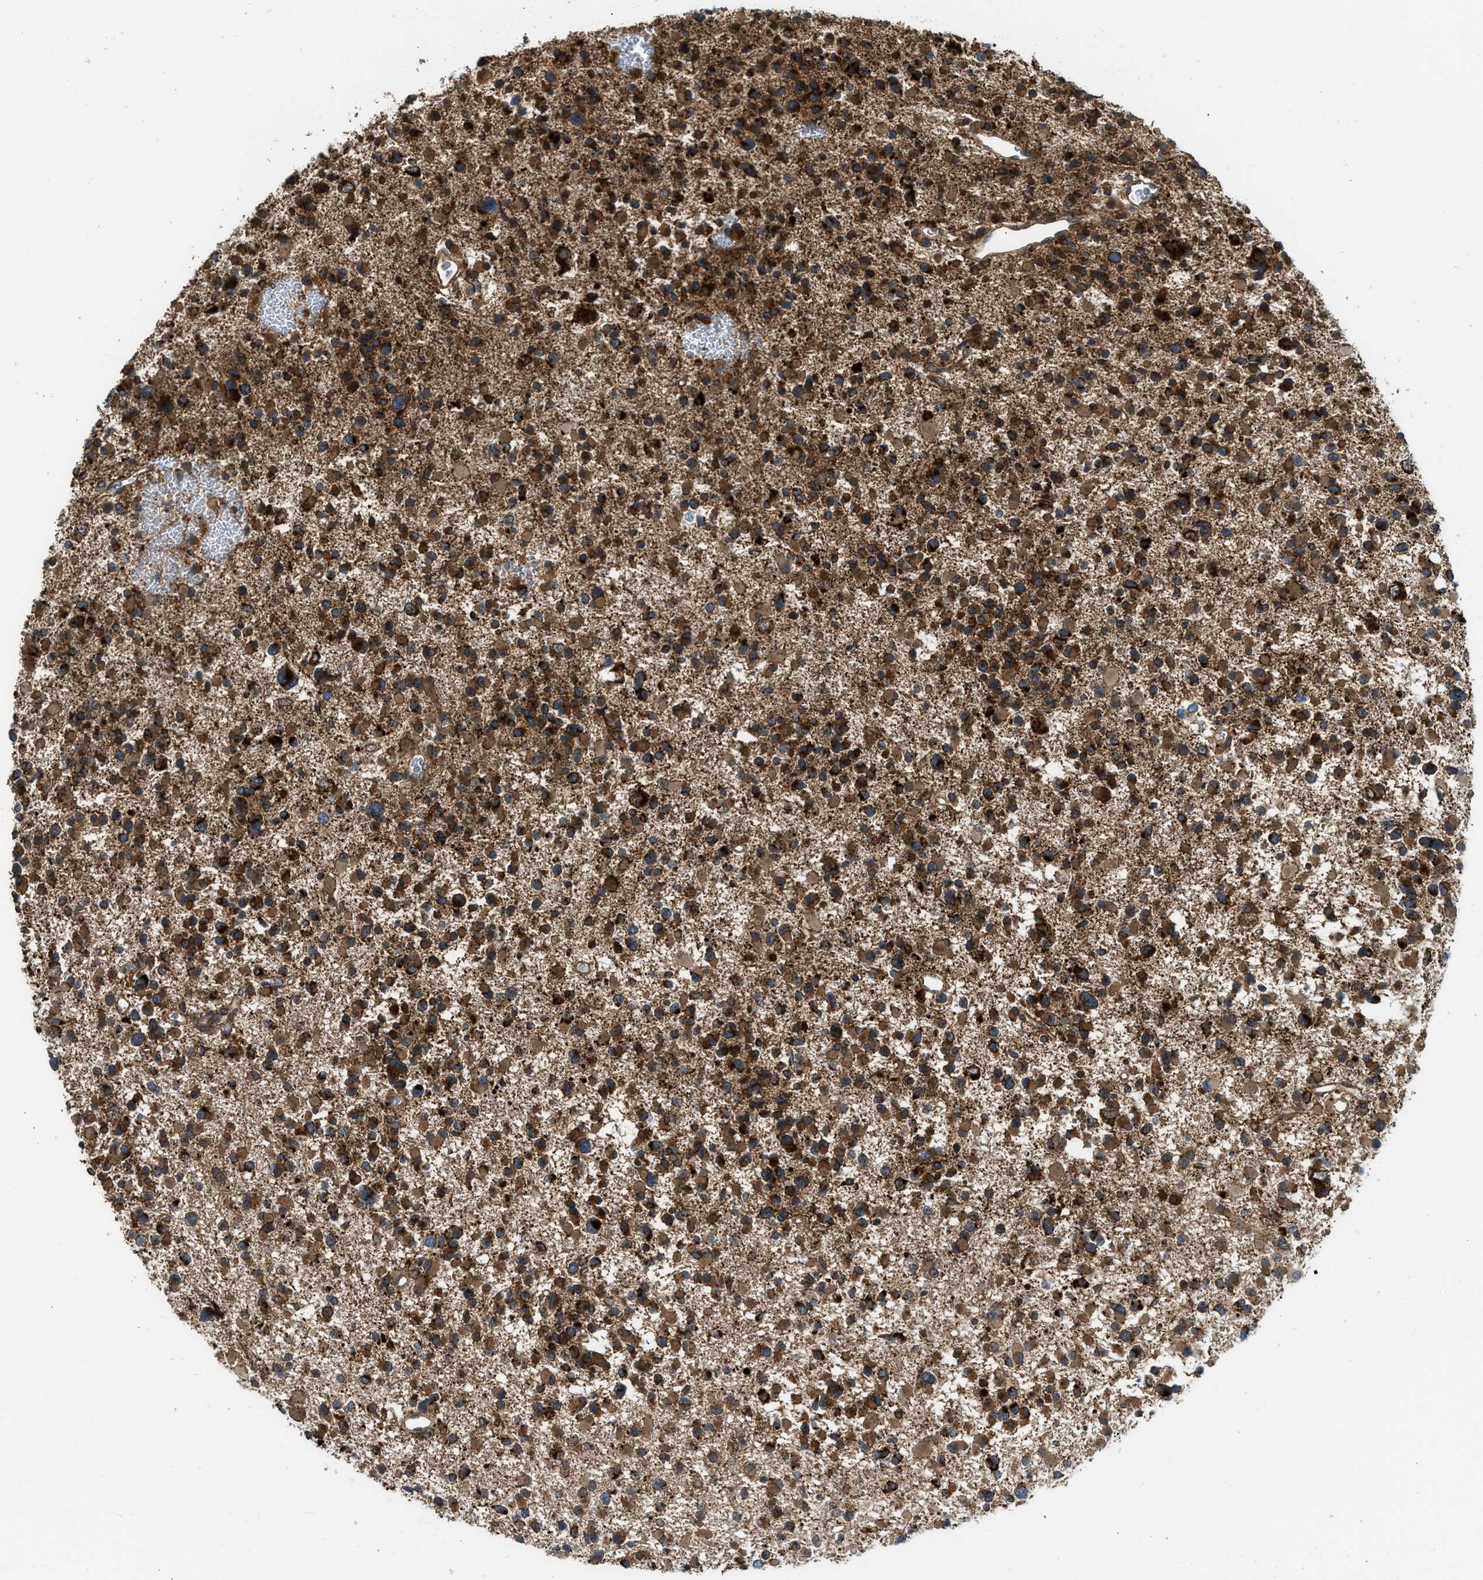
{"staining": {"intensity": "strong", "quantity": ">75%", "location": "cytoplasmic/membranous"}, "tissue": "glioma", "cell_type": "Tumor cells", "image_type": "cancer", "snomed": [{"axis": "morphology", "description": "Glioma, malignant, Low grade"}, {"axis": "topography", "description": "Brain"}], "caption": "Brown immunohistochemical staining in malignant glioma (low-grade) reveals strong cytoplasmic/membranous staining in approximately >75% of tumor cells.", "gene": "SESN2", "patient": {"sex": "female", "age": 22}}